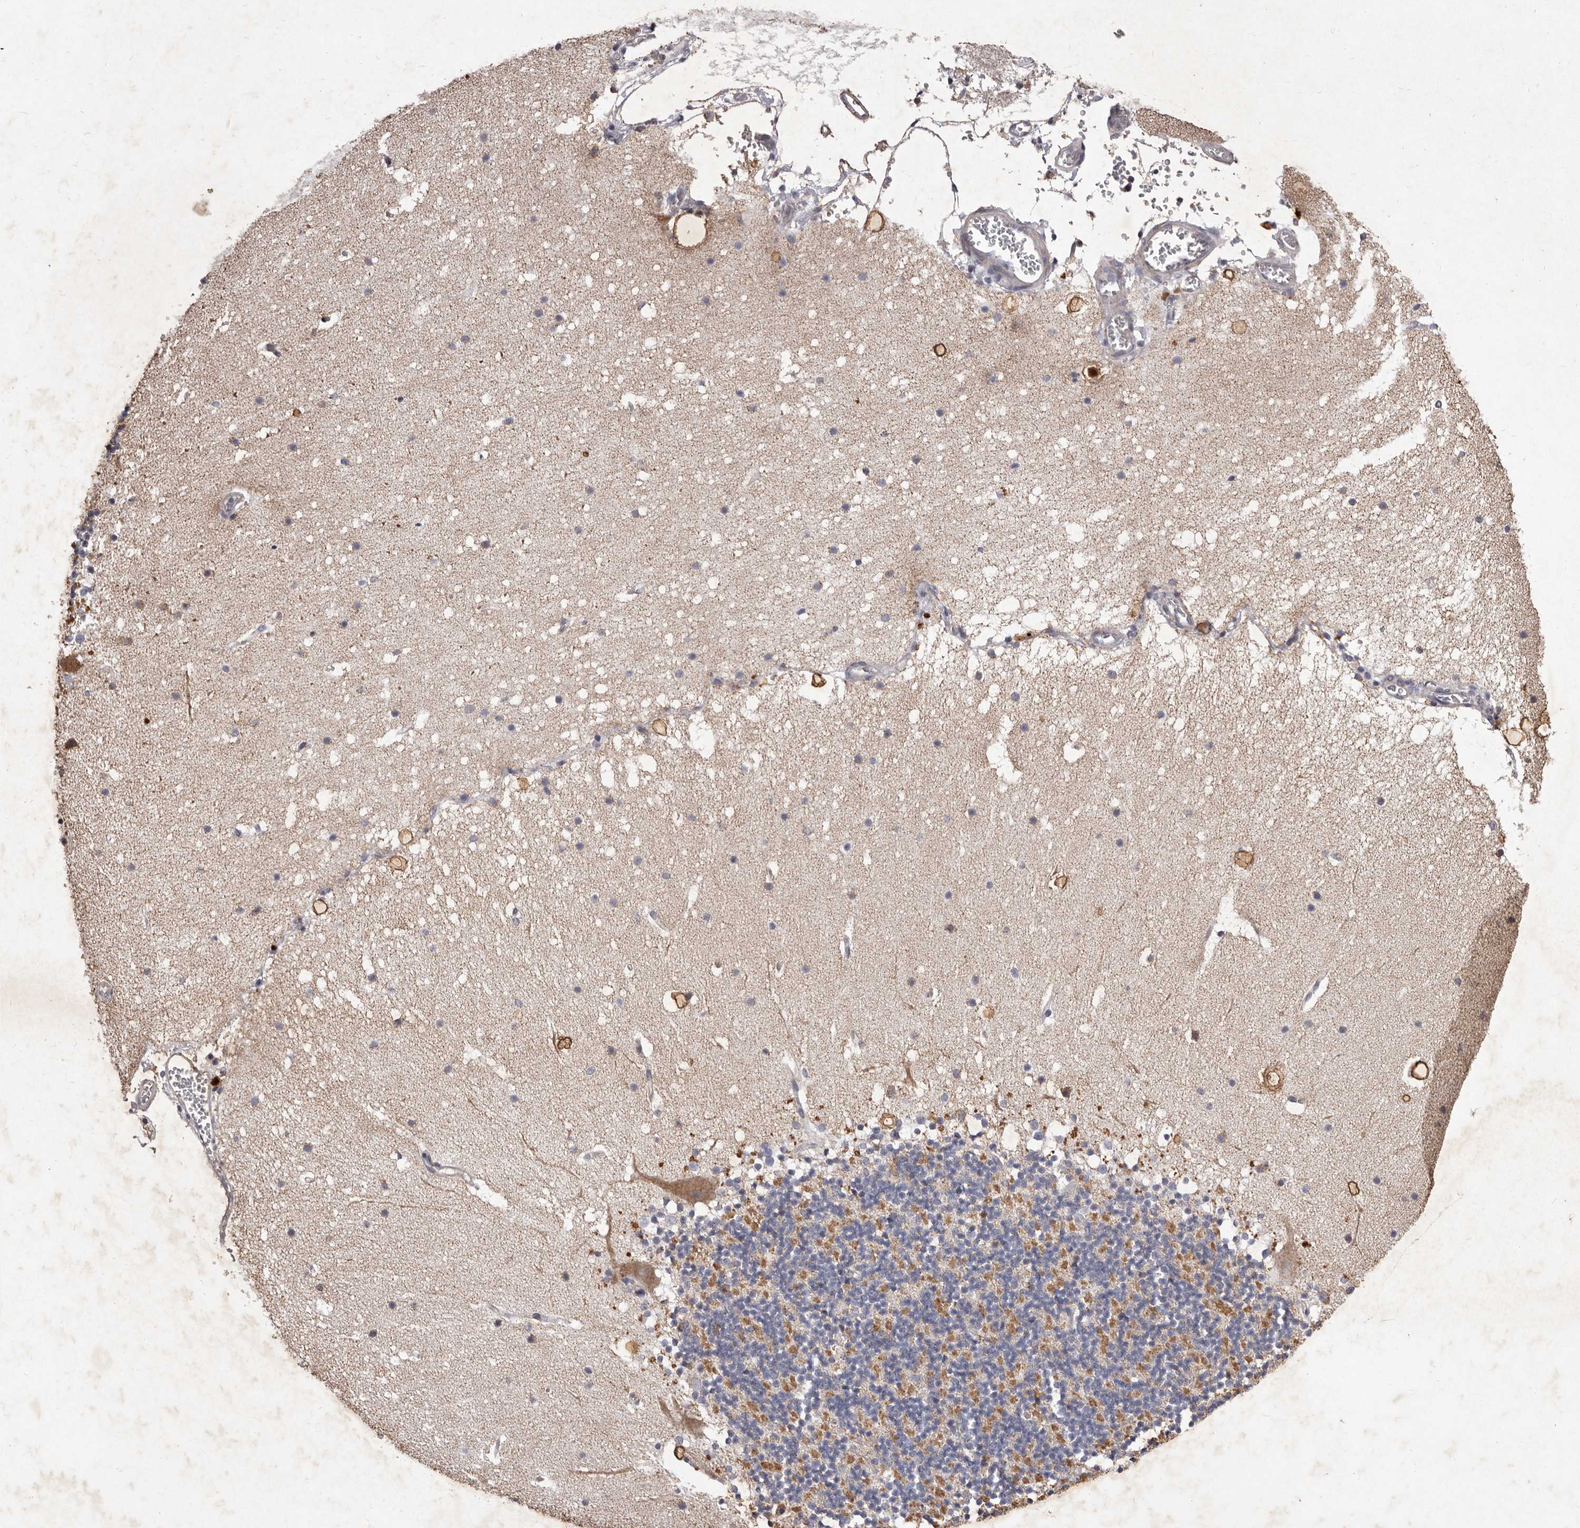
{"staining": {"intensity": "moderate", "quantity": "25%-75%", "location": "cytoplasmic/membranous"}, "tissue": "cerebellum", "cell_type": "Cells in granular layer", "image_type": "normal", "snomed": [{"axis": "morphology", "description": "Normal tissue, NOS"}, {"axis": "topography", "description": "Cerebellum"}], "caption": "Protein expression analysis of normal human cerebellum reveals moderate cytoplasmic/membranous positivity in about 25%-75% of cells in granular layer. The protein of interest is shown in brown color, while the nuclei are stained blue.", "gene": "CXCL14", "patient": {"sex": "male", "age": 57}}